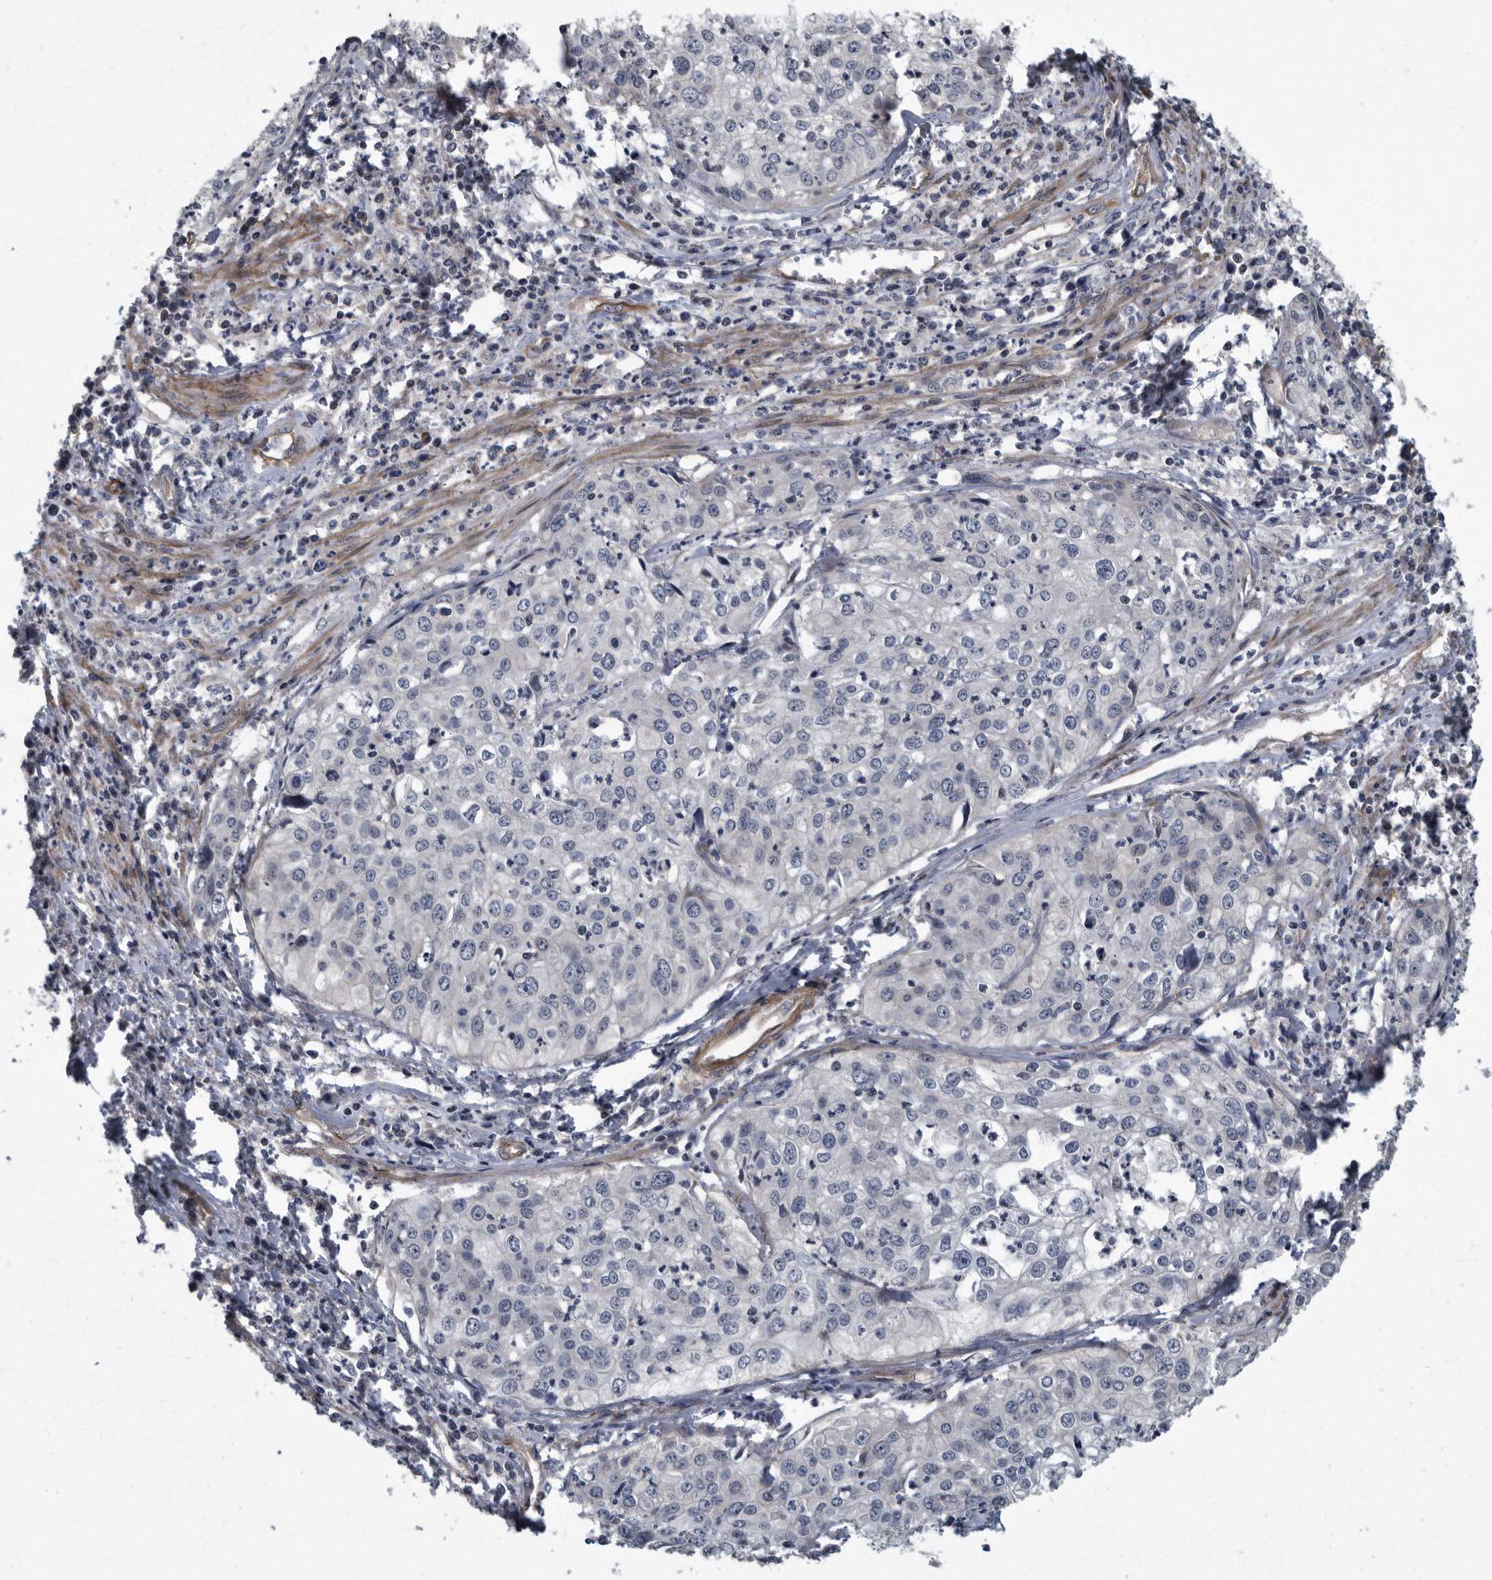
{"staining": {"intensity": "negative", "quantity": "none", "location": "none"}, "tissue": "cervical cancer", "cell_type": "Tumor cells", "image_type": "cancer", "snomed": [{"axis": "morphology", "description": "Squamous cell carcinoma, NOS"}, {"axis": "topography", "description": "Cervix"}], "caption": "Cervical cancer (squamous cell carcinoma) stained for a protein using immunohistochemistry reveals no positivity tumor cells.", "gene": "ARMCX1", "patient": {"sex": "female", "age": 31}}